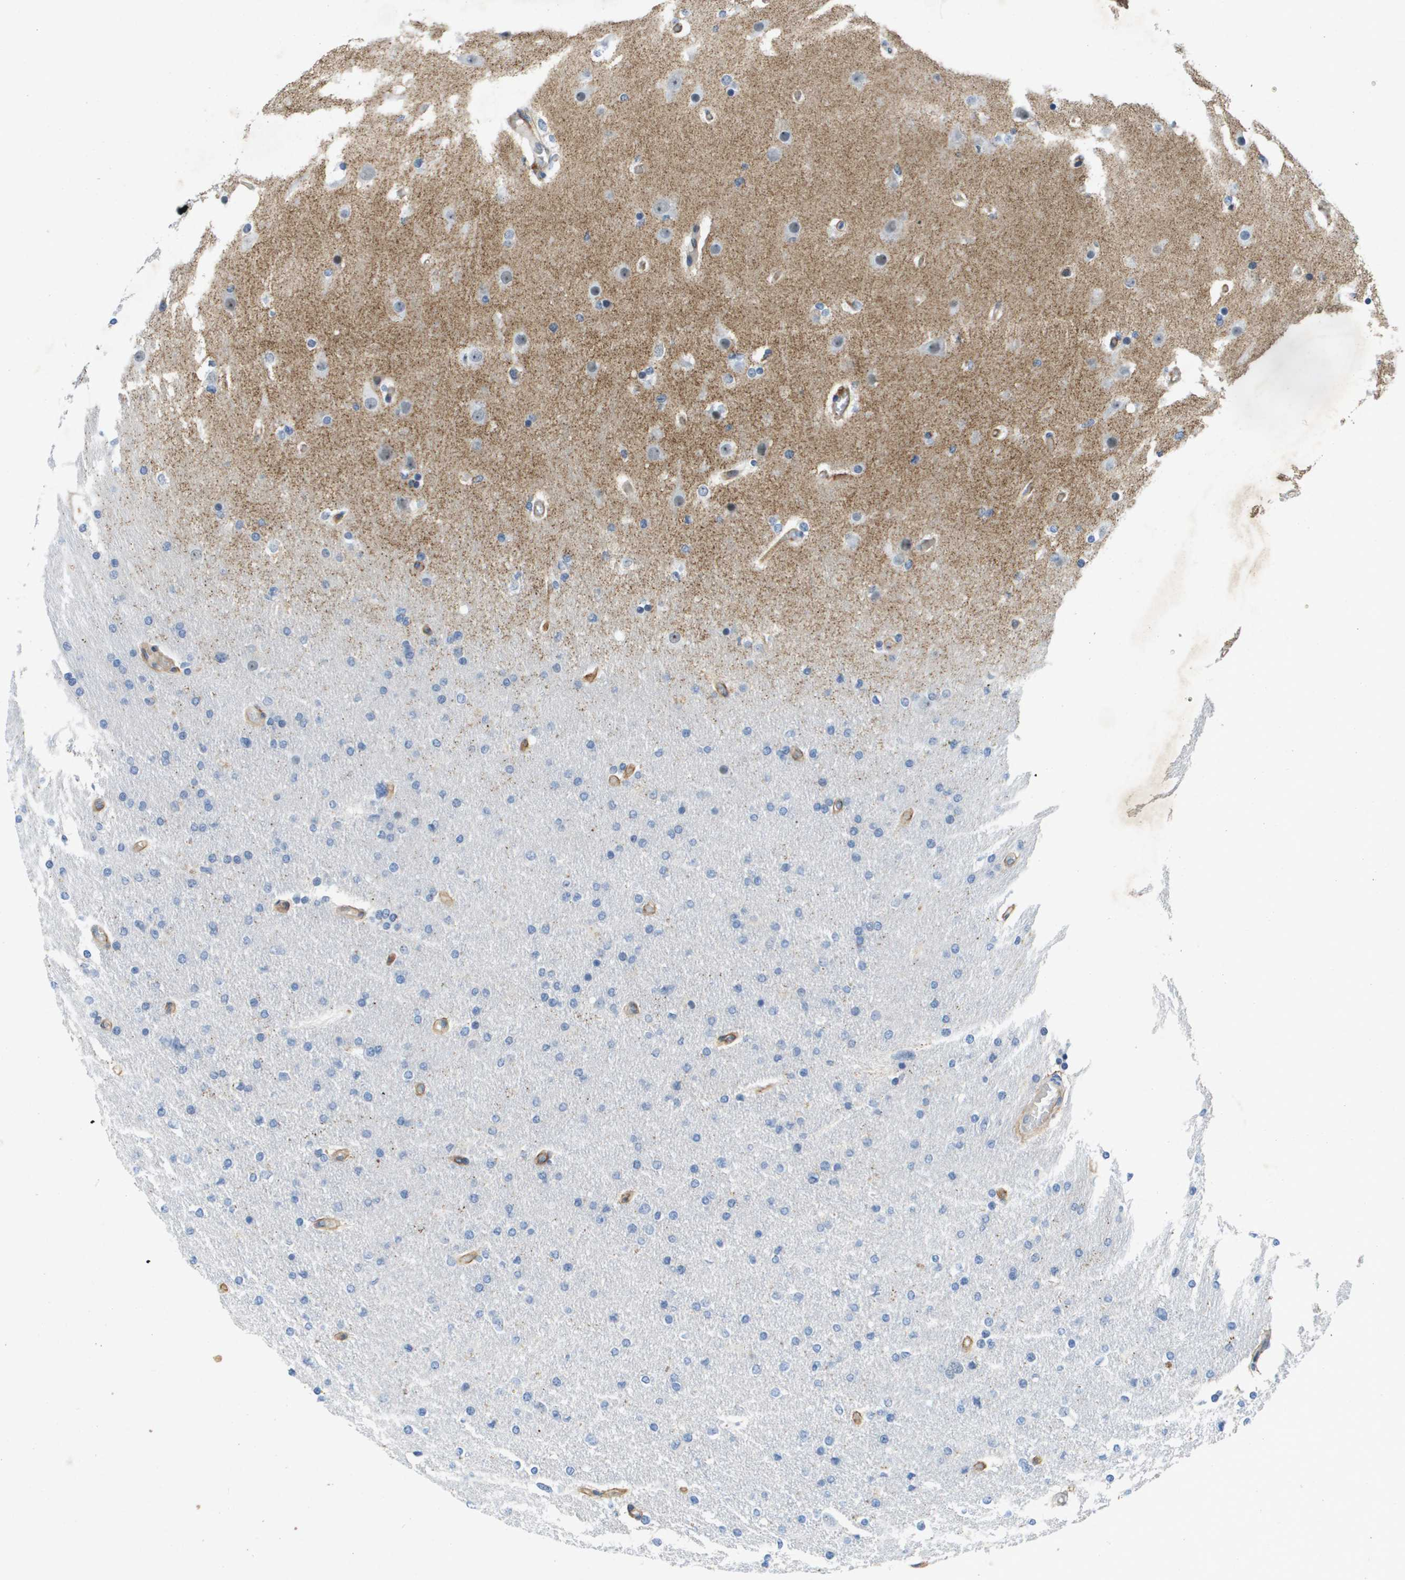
{"staining": {"intensity": "negative", "quantity": "none", "location": "none"}, "tissue": "glioma", "cell_type": "Tumor cells", "image_type": "cancer", "snomed": [{"axis": "morphology", "description": "Glioma, malignant, High grade"}, {"axis": "topography", "description": "Cerebral cortex"}], "caption": "Protein analysis of malignant glioma (high-grade) displays no significant expression in tumor cells. (DAB (3,3'-diaminobenzidine) IHC visualized using brightfield microscopy, high magnification).", "gene": "ITGA6", "patient": {"sex": "female", "age": 36}}